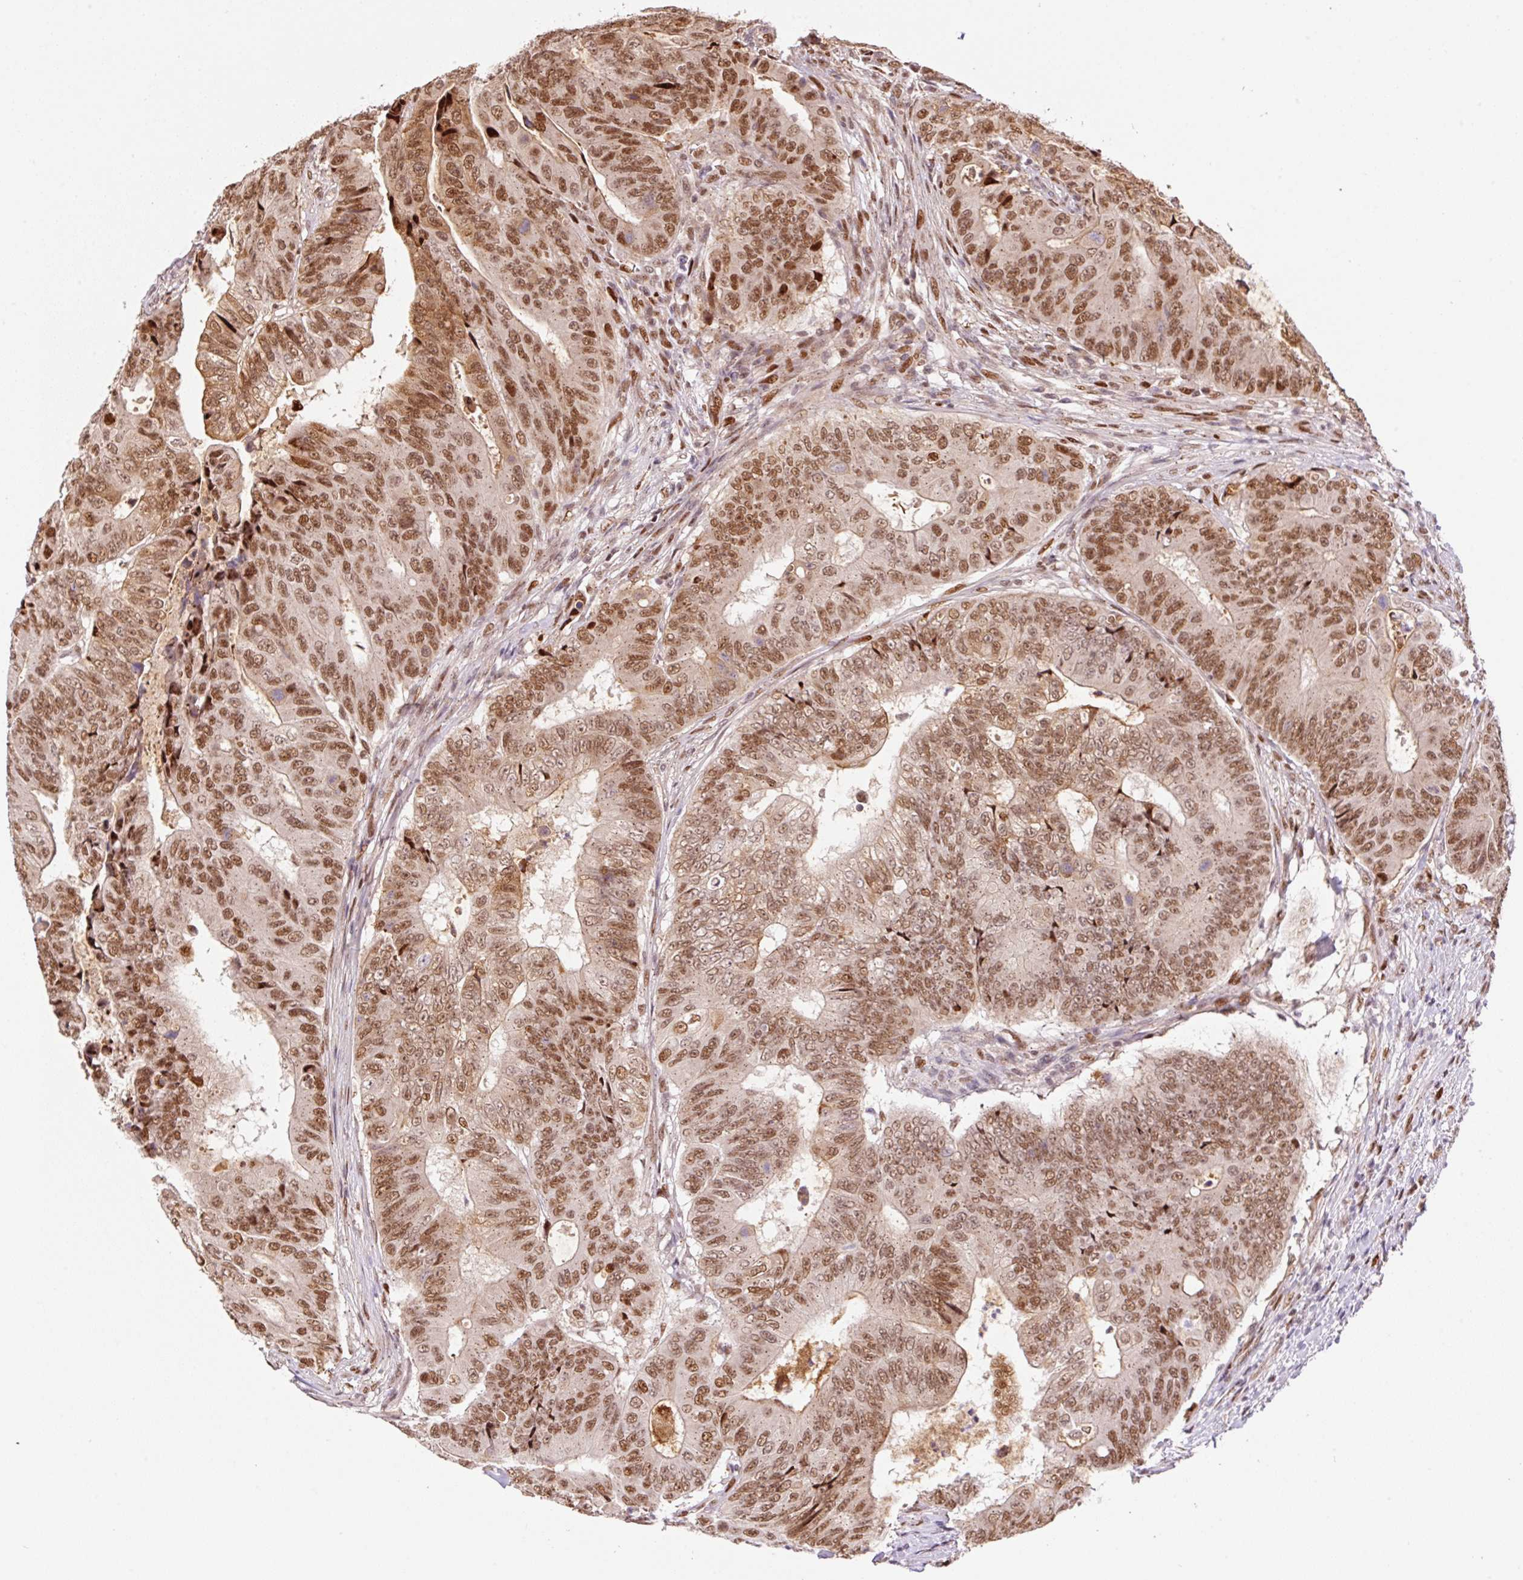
{"staining": {"intensity": "moderate", "quantity": ">75%", "location": "nuclear"}, "tissue": "colorectal cancer", "cell_type": "Tumor cells", "image_type": "cancer", "snomed": [{"axis": "morphology", "description": "Adenocarcinoma, NOS"}, {"axis": "topography", "description": "Colon"}], "caption": "High-magnification brightfield microscopy of colorectal cancer (adenocarcinoma) stained with DAB (brown) and counterstained with hematoxylin (blue). tumor cells exhibit moderate nuclear expression is identified in approximately>75% of cells.", "gene": "GPR139", "patient": {"sex": "female", "age": 48}}